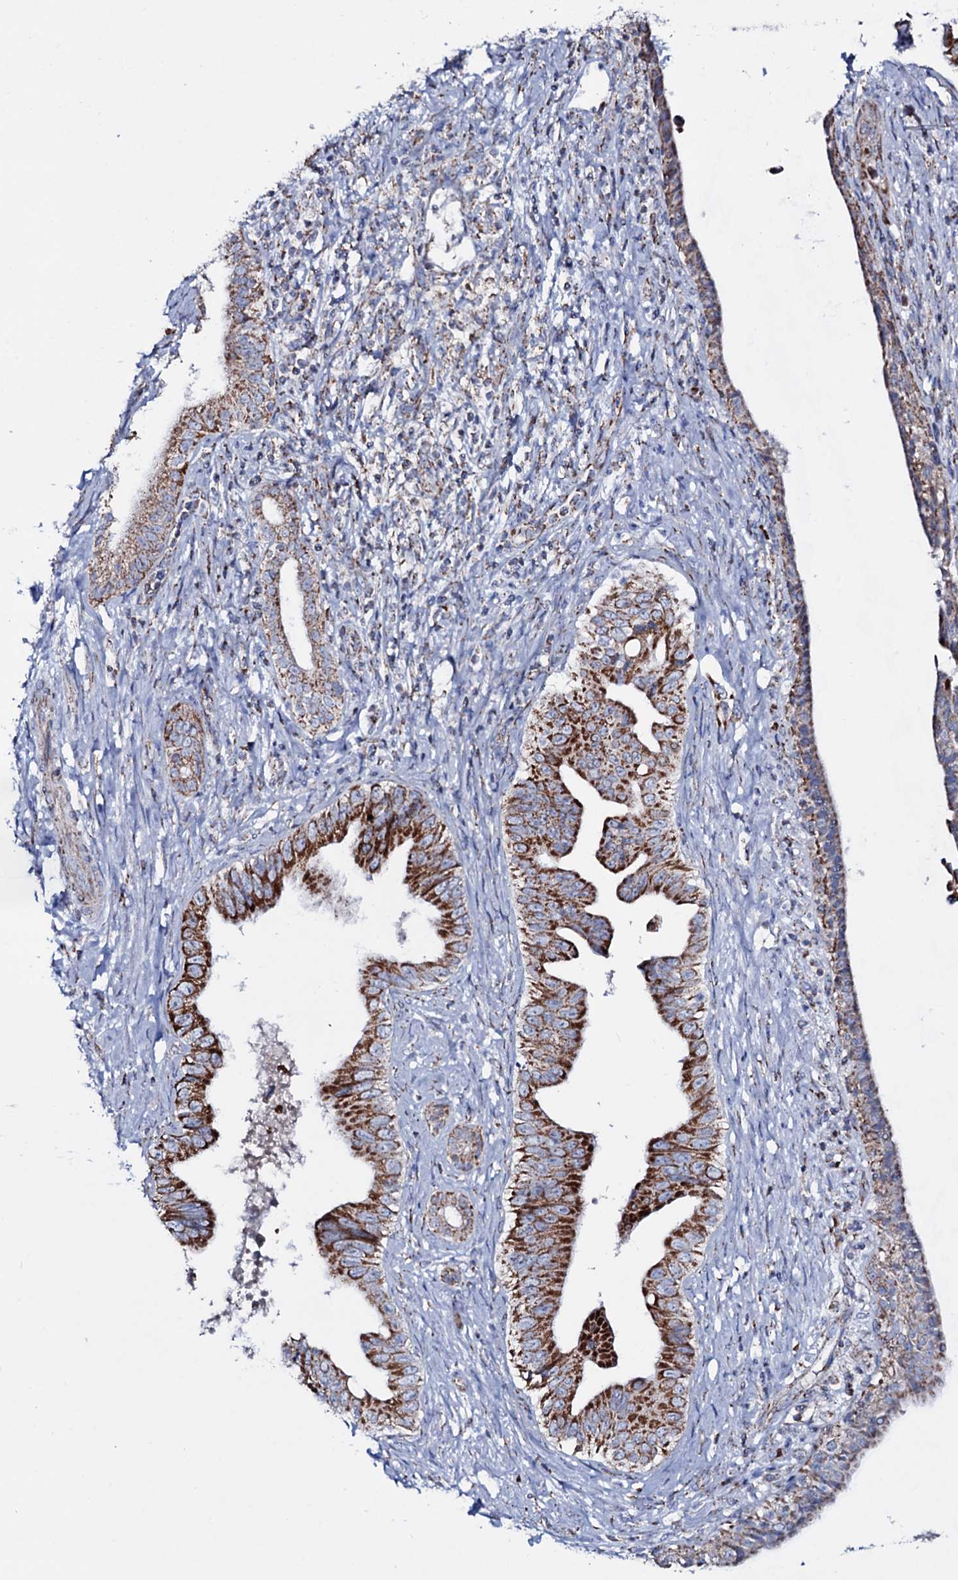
{"staining": {"intensity": "strong", "quantity": ">75%", "location": "cytoplasmic/membranous"}, "tissue": "pancreatic cancer", "cell_type": "Tumor cells", "image_type": "cancer", "snomed": [{"axis": "morphology", "description": "Adenocarcinoma, NOS"}, {"axis": "topography", "description": "Pancreas"}], "caption": "The histopathology image shows a brown stain indicating the presence of a protein in the cytoplasmic/membranous of tumor cells in adenocarcinoma (pancreatic). The staining was performed using DAB, with brown indicating positive protein expression. Nuclei are stained blue with hematoxylin.", "gene": "MRPS35", "patient": {"sex": "female", "age": 55}}